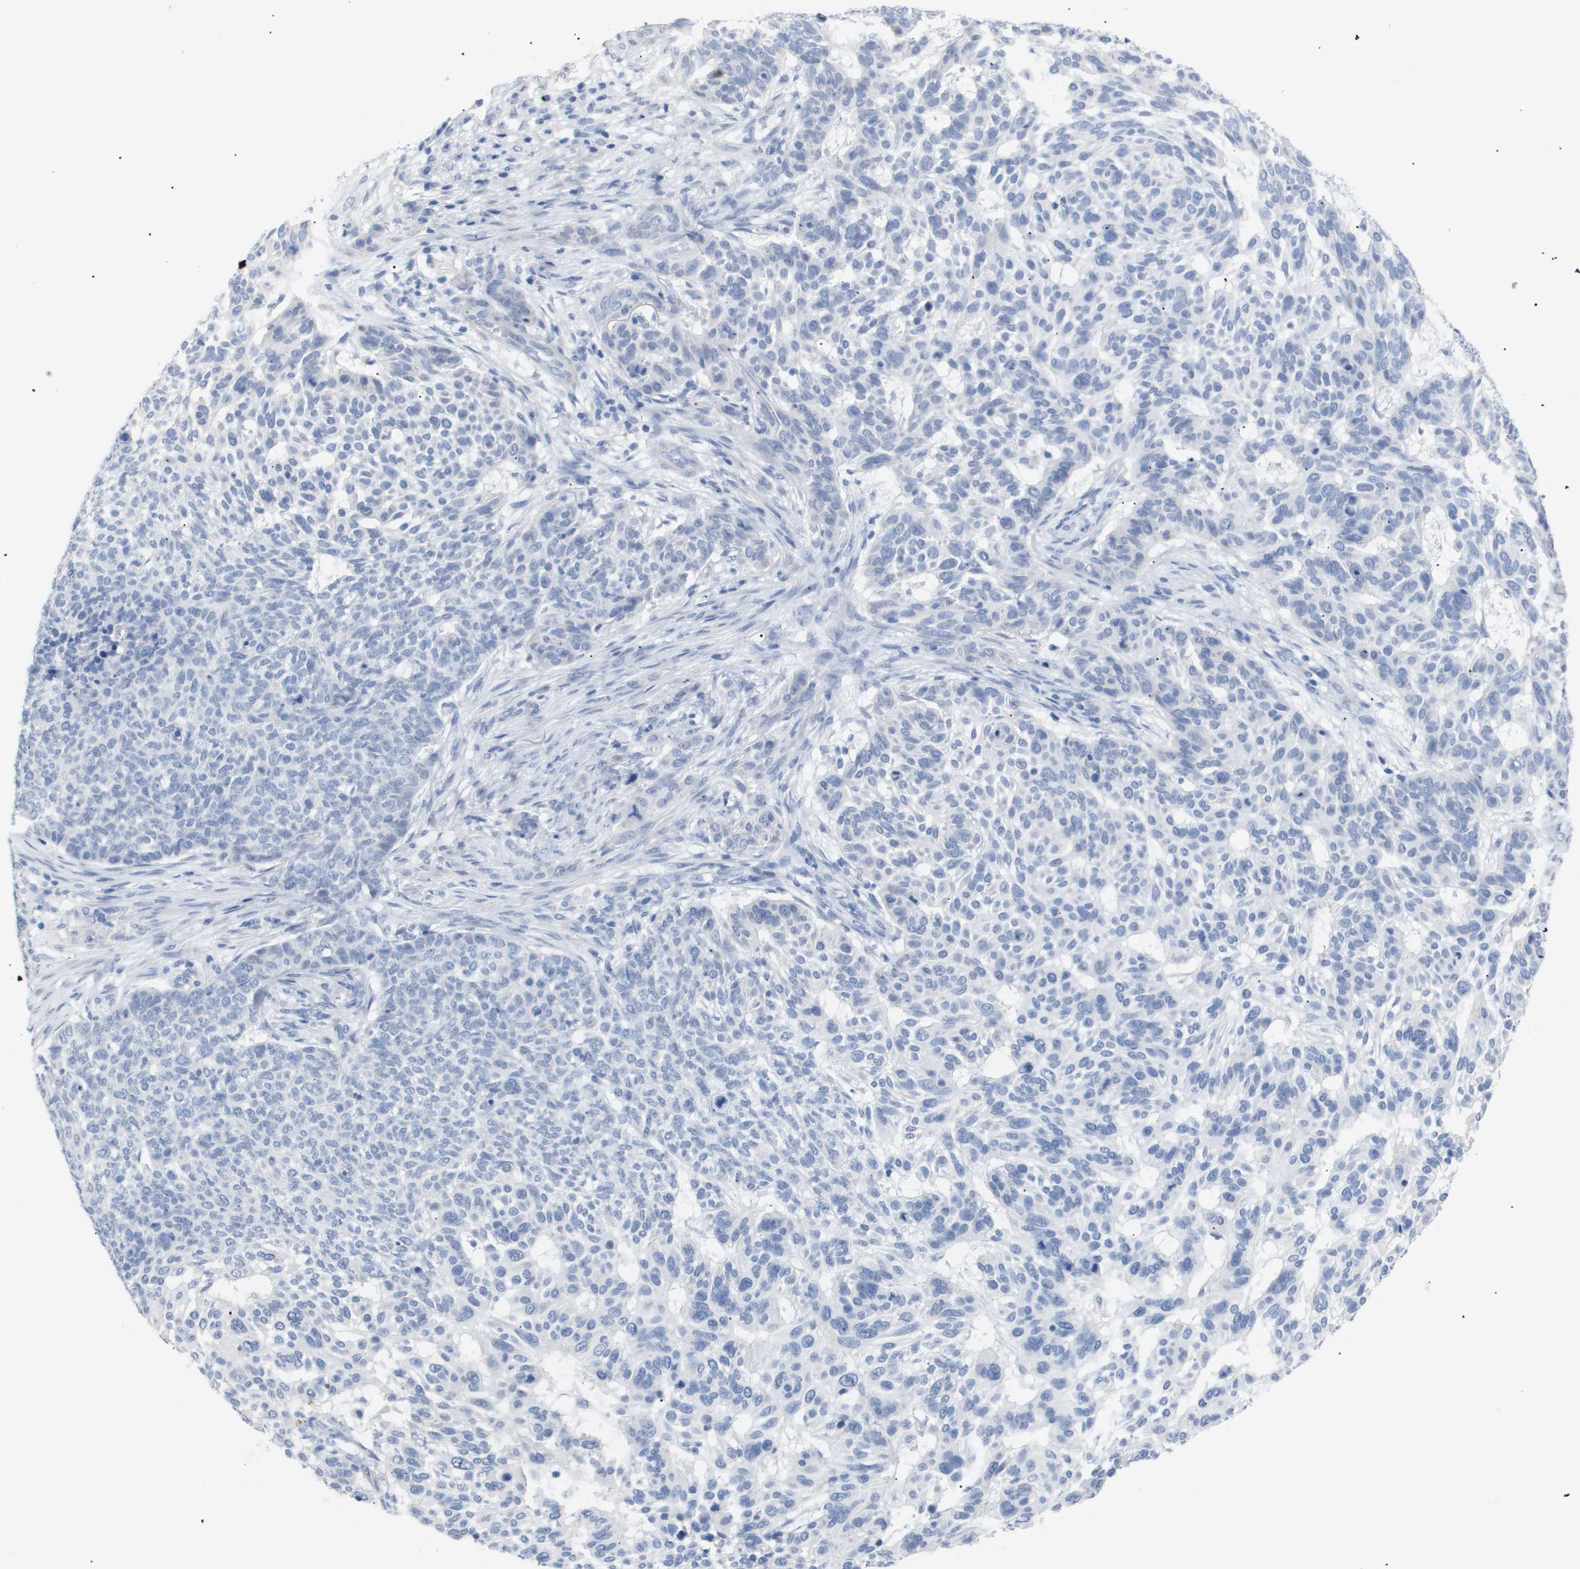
{"staining": {"intensity": "negative", "quantity": "none", "location": "none"}, "tissue": "skin cancer", "cell_type": "Tumor cells", "image_type": "cancer", "snomed": [{"axis": "morphology", "description": "Basal cell carcinoma"}, {"axis": "topography", "description": "Skin"}], "caption": "This is an IHC photomicrograph of skin cancer. There is no staining in tumor cells.", "gene": "CAV3", "patient": {"sex": "male", "age": 85}}